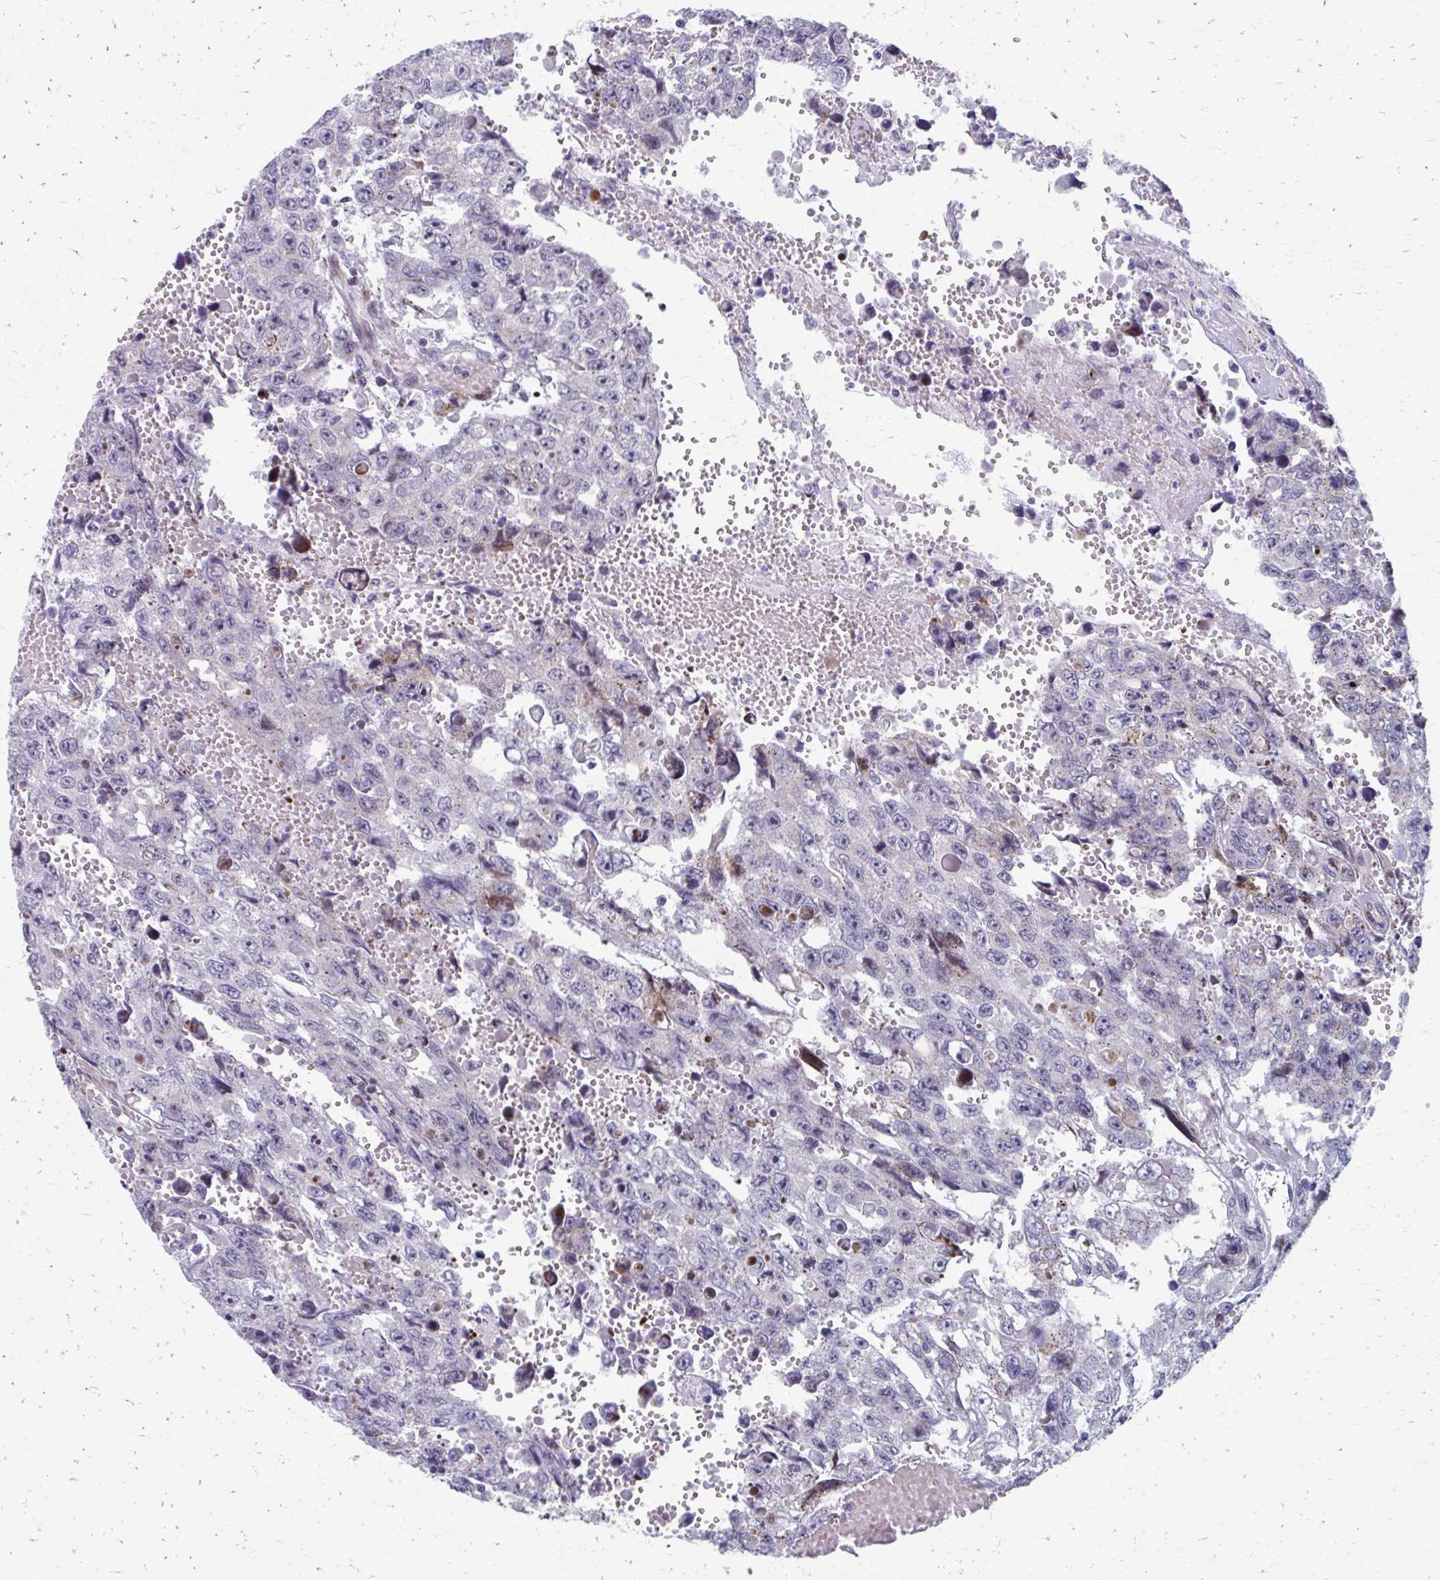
{"staining": {"intensity": "negative", "quantity": "none", "location": "none"}, "tissue": "testis cancer", "cell_type": "Tumor cells", "image_type": "cancer", "snomed": [{"axis": "morphology", "description": "Seminoma, NOS"}, {"axis": "topography", "description": "Testis"}], "caption": "Seminoma (testis) stained for a protein using immunohistochemistry exhibits no positivity tumor cells.", "gene": "OLFM2", "patient": {"sex": "male", "age": 26}}